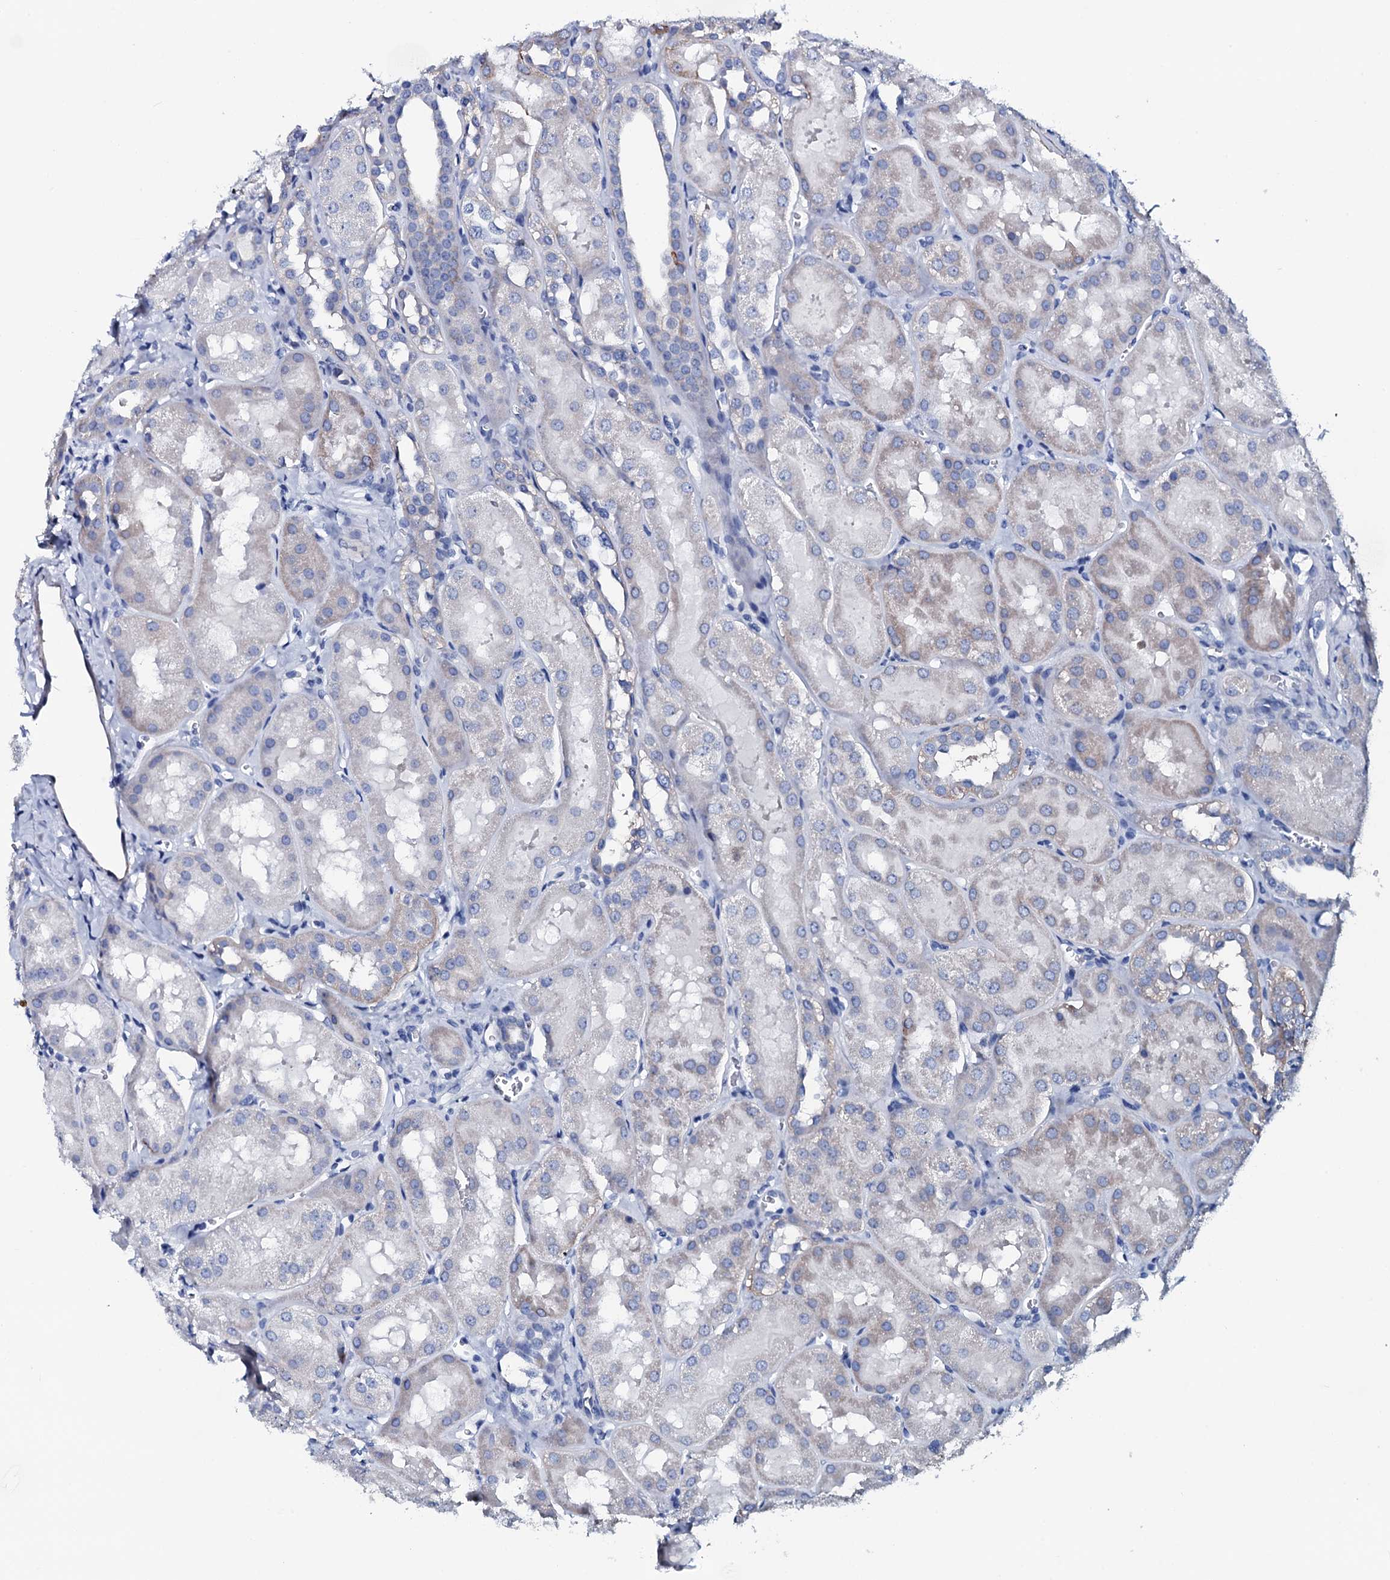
{"staining": {"intensity": "negative", "quantity": "none", "location": "none"}, "tissue": "kidney", "cell_type": "Cells in glomeruli", "image_type": "normal", "snomed": [{"axis": "morphology", "description": "Normal tissue, NOS"}, {"axis": "topography", "description": "Kidney"}, {"axis": "topography", "description": "Urinary bladder"}], "caption": "This is an immunohistochemistry histopathology image of unremarkable kidney. There is no expression in cells in glomeruli.", "gene": "GYS2", "patient": {"sex": "male", "age": 16}}